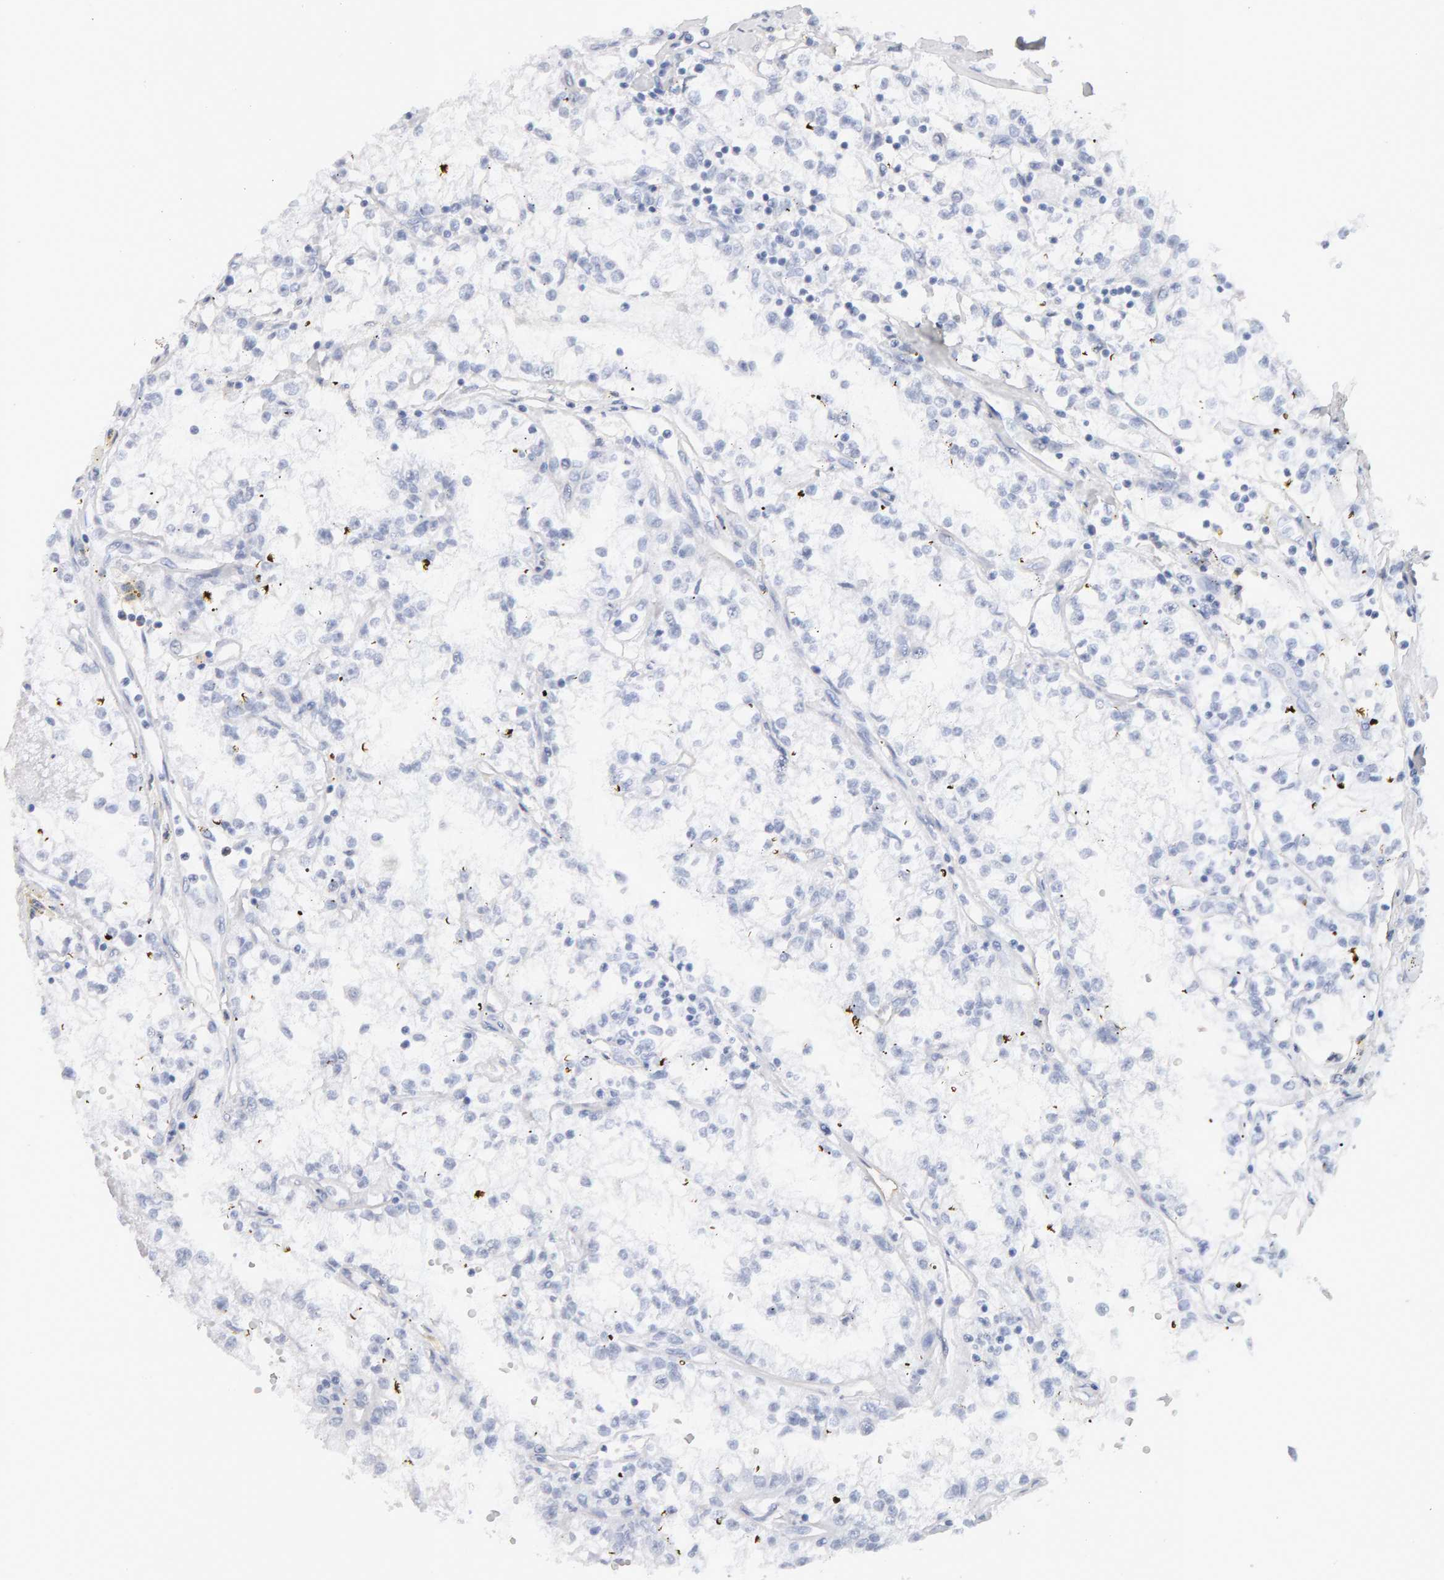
{"staining": {"intensity": "negative", "quantity": "none", "location": "none"}, "tissue": "renal cancer", "cell_type": "Tumor cells", "image_type": "cancer", "snomed": [{"axis": "morphology", "description": "Adenocarcinoma, NOS"}, {"axis": "topography", "description": "Kidney"}], "caption": "There is no significant expression in tumor cells of renal cancer.", "gene": "METRNL", "patient": {"sex": "male", "age": 56}}